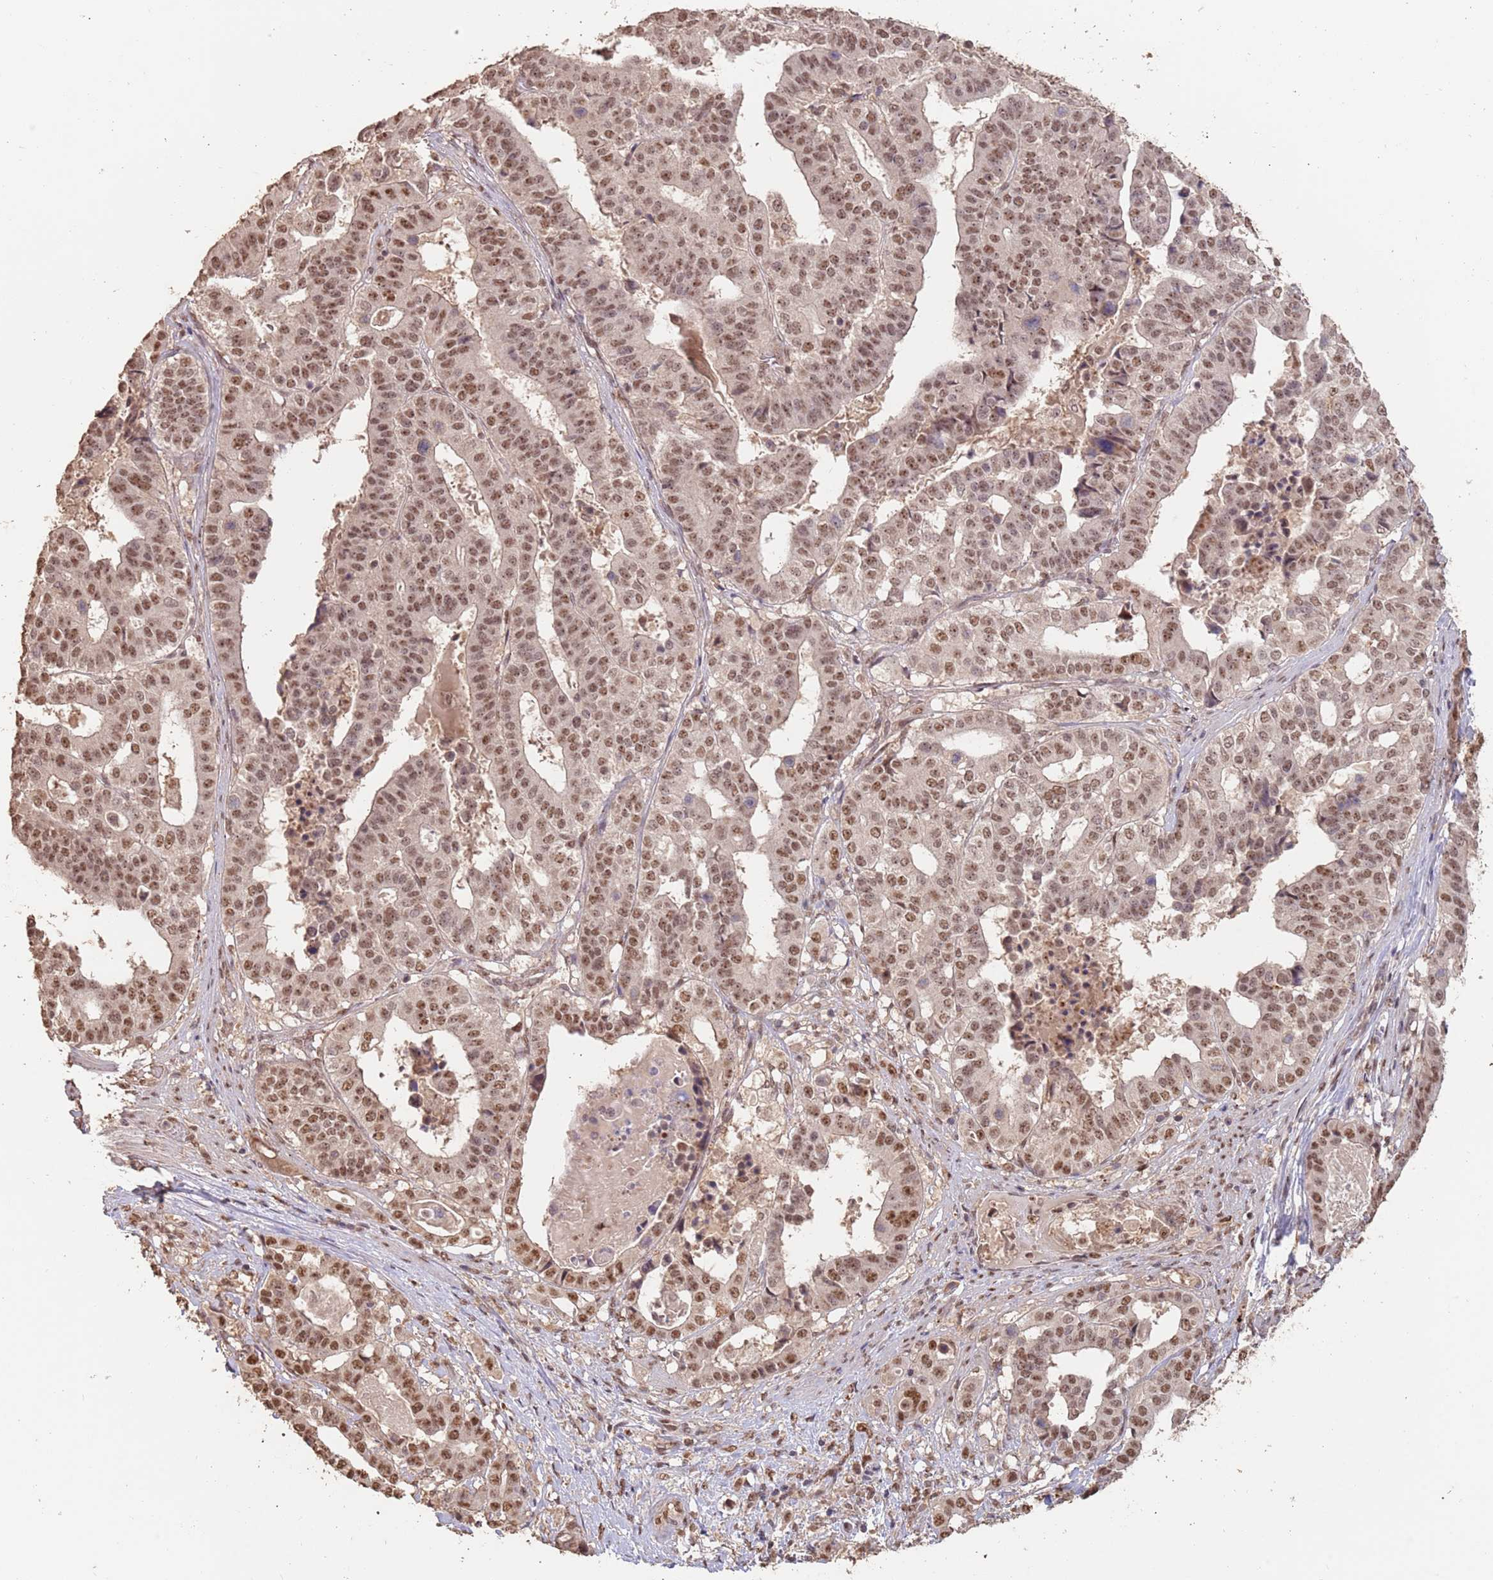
{"staining": {"intensity": "moderate", "quantity": ">75%", "location": "nuclear"}, "tissue": "stomach cancer", "cell_type": "Tumor cells", "image_type": "cancer", "snomed": [{"axis": "morphology", "description": "Adenocarcinoma, NOS"}, {"axis": "topography", "description": "Stomach"}], "caption": "High-power microscopy captured an immunohistochemistry image of stomach cancer (adenocarcinoma), revealing moderate nuclear expression in approximately >75% of tumor cells.", "gene": "RFXANK", "patient": {"sex": "male", "age": 48}}